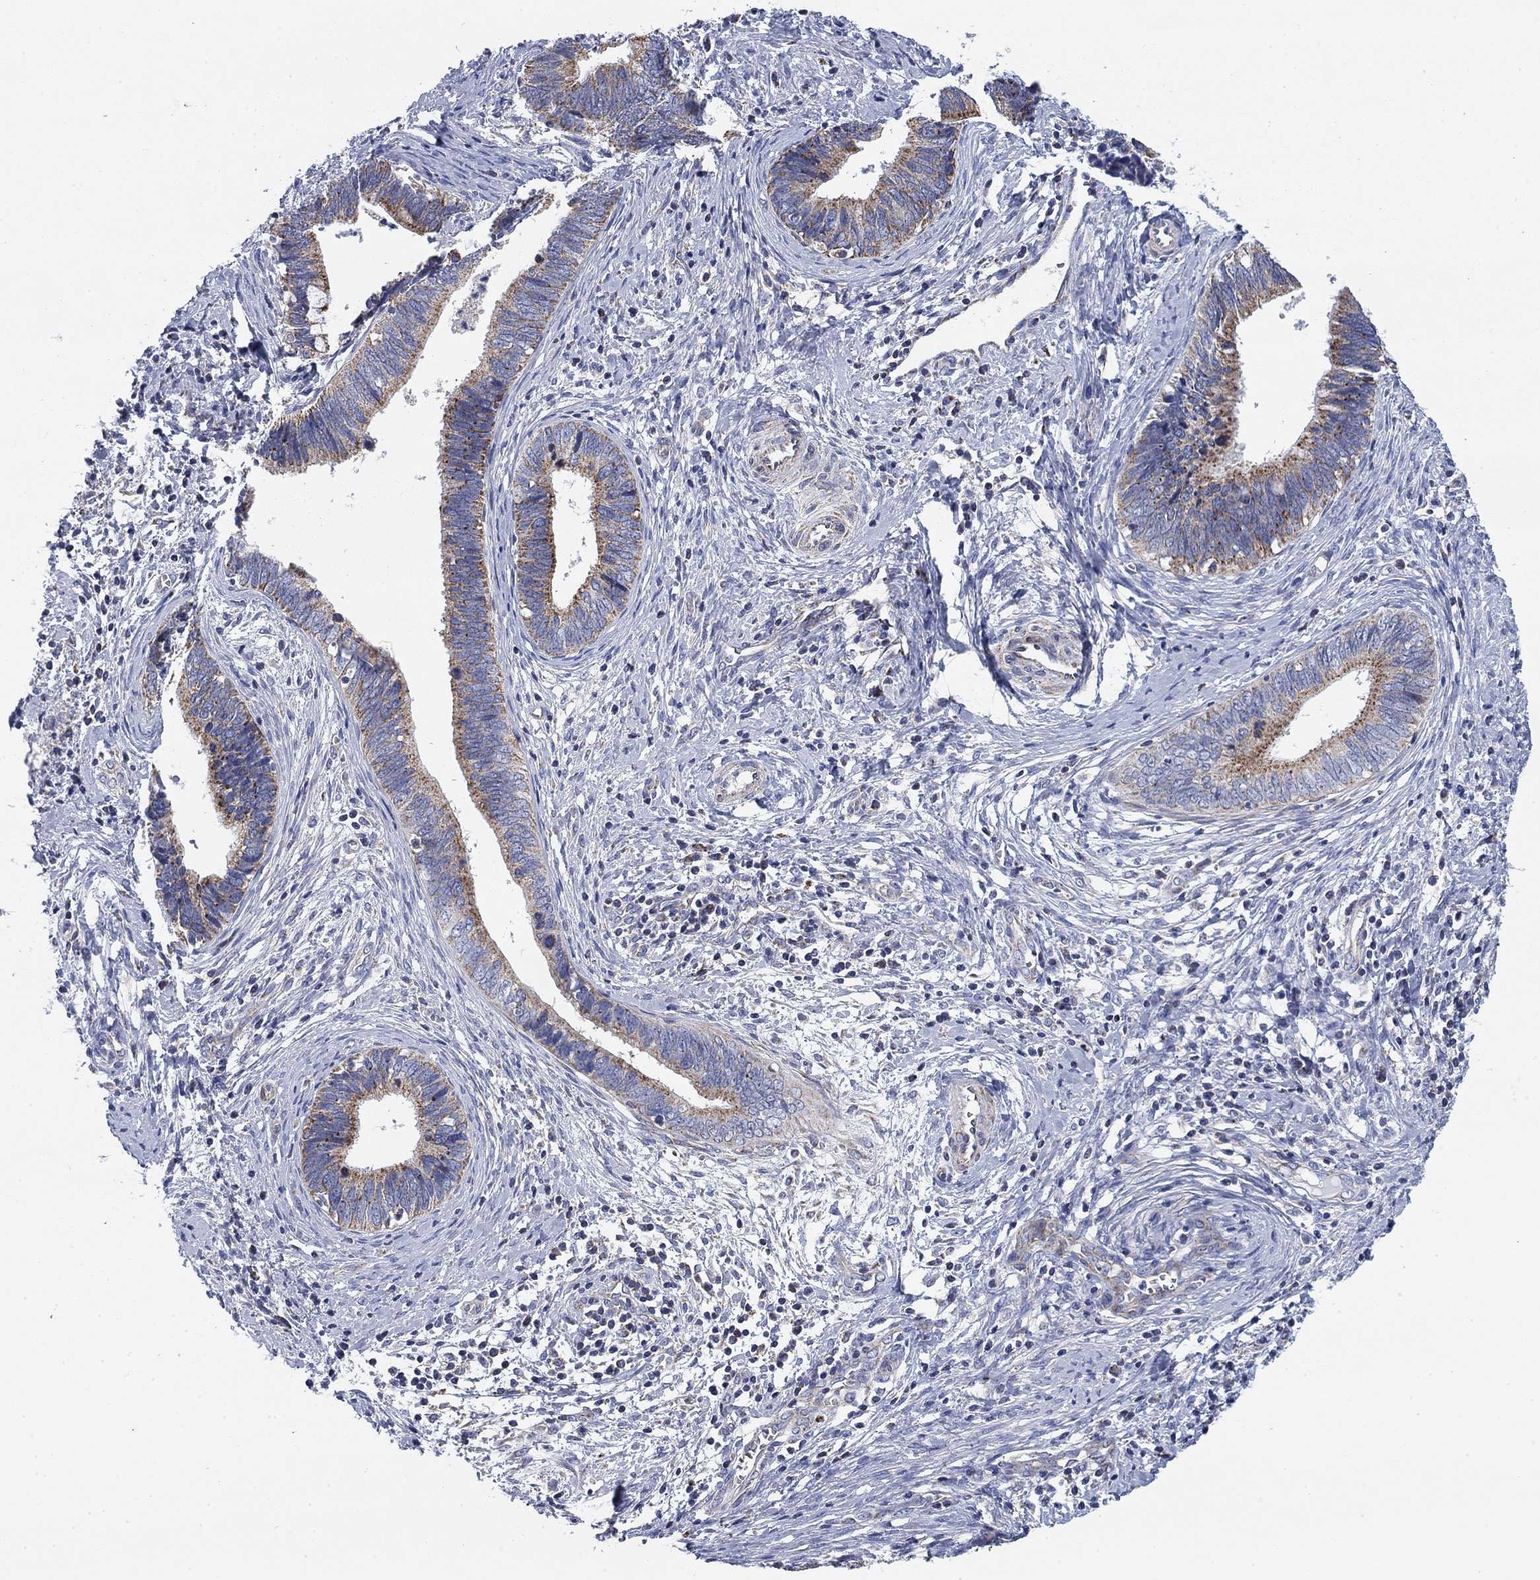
{"staining": {"intensity": "moderate", "quantity": "<25%", "location": "cytoplasmic/membranous"}, "tissue": "cervical cancer", "cell_type": "Tumor cells", "image_type": "cancer", "snomed": [{"axis": "morphology", "description": "Adenocarcinoma, NOS"}, {"axis": "topography", "description": "Cervix"}], "caption": "Cervical cancer (adenocarcinoma) stained with a protein marker reveals moderate staining in tumor cells.", "gene": "NACAD", "patient": {"sex": "female", "age": 42}}